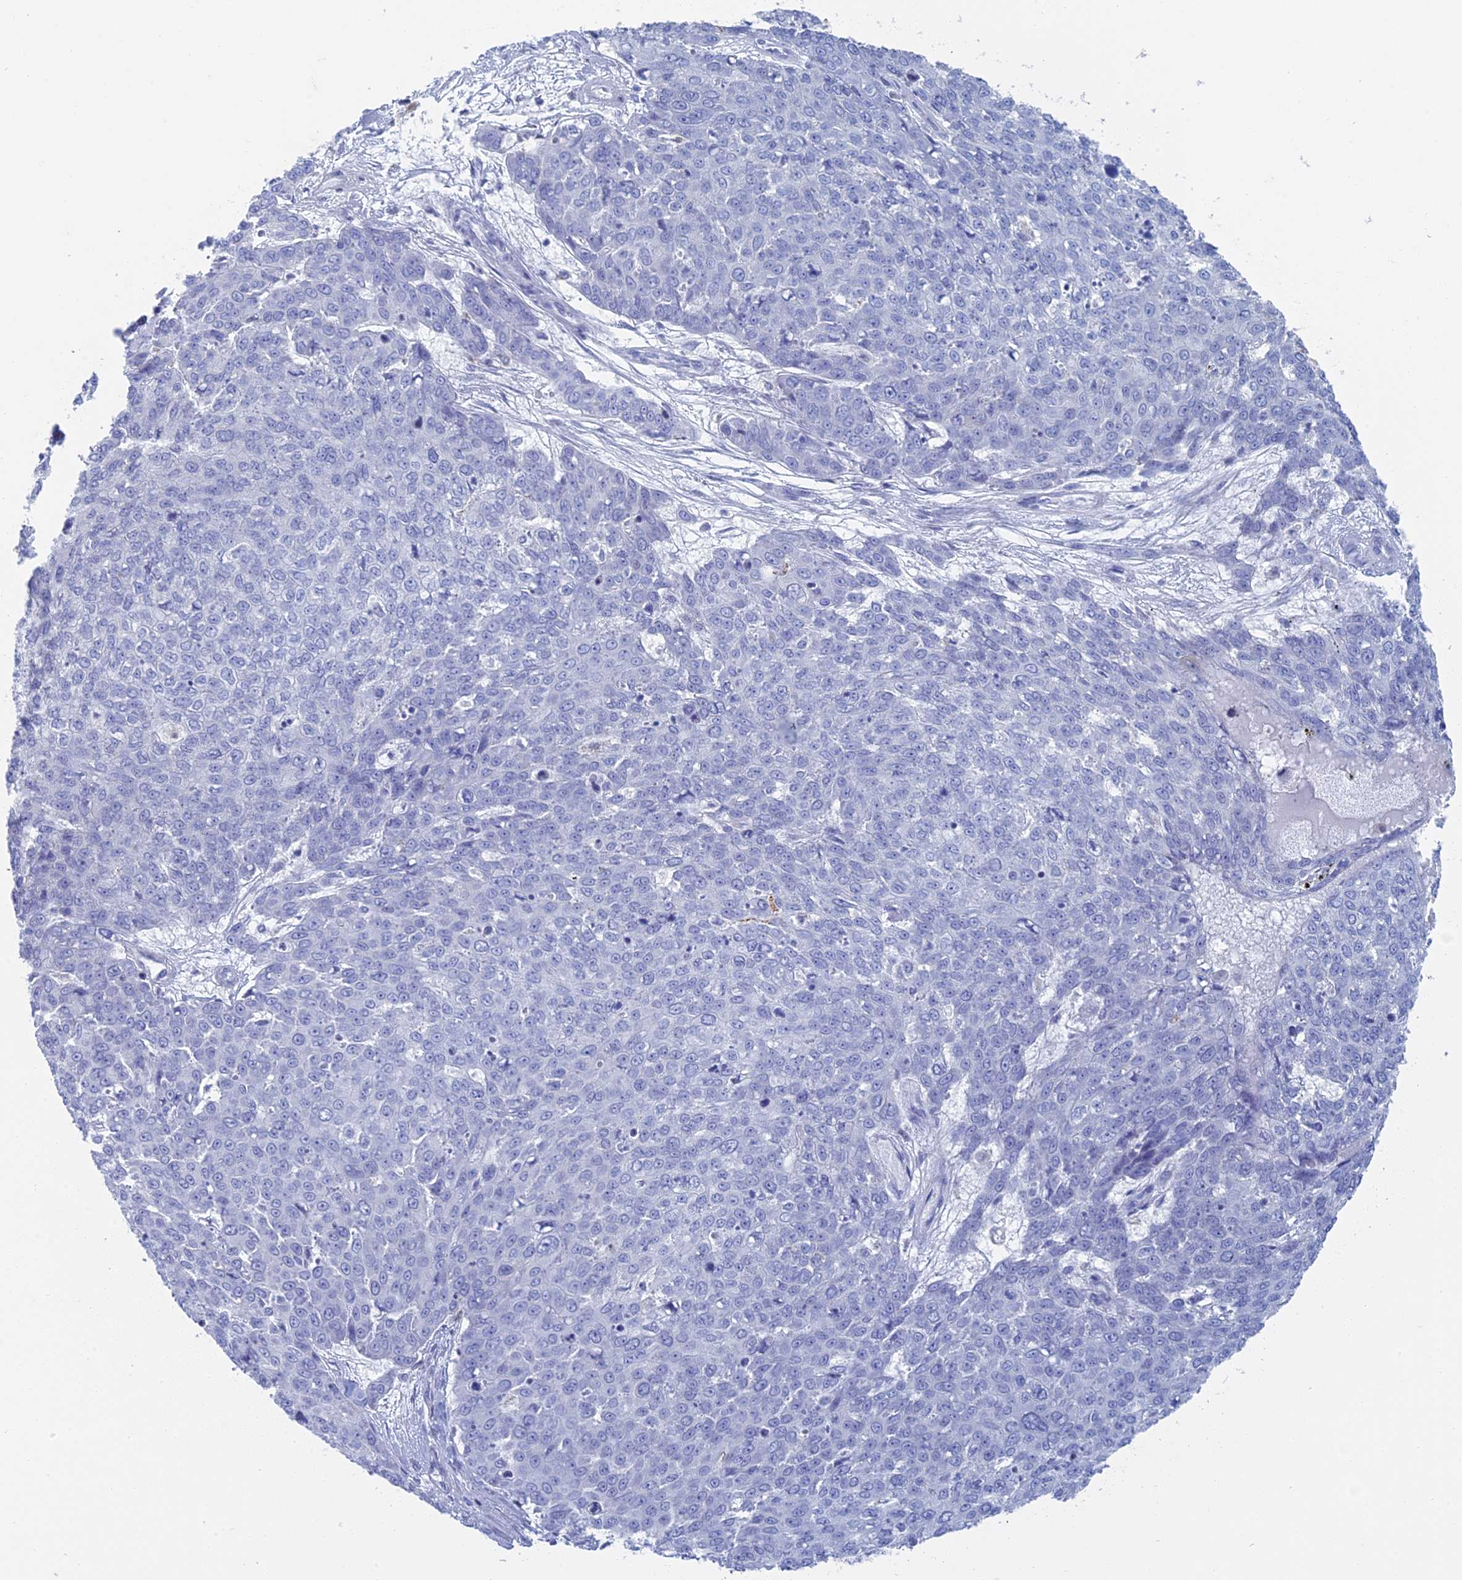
{"staining": {"intensity": "negative", "quantity": "none", "location": "none"}, "tissue": "skin cancer", "cell_type": "Tumor cells", "image_type": "cancer", "snomed": [{"axis": "morphology", "description": "Squamous cell carcinoma, NOS"}, {"axis": "topography", "description": "Skin"}], "caption": "Tumor cells are negative for brown protein staining in skin squamous cell carcinoma.", "gene": "ALMS1", "patient": {"sex": "male", "age": 71}}